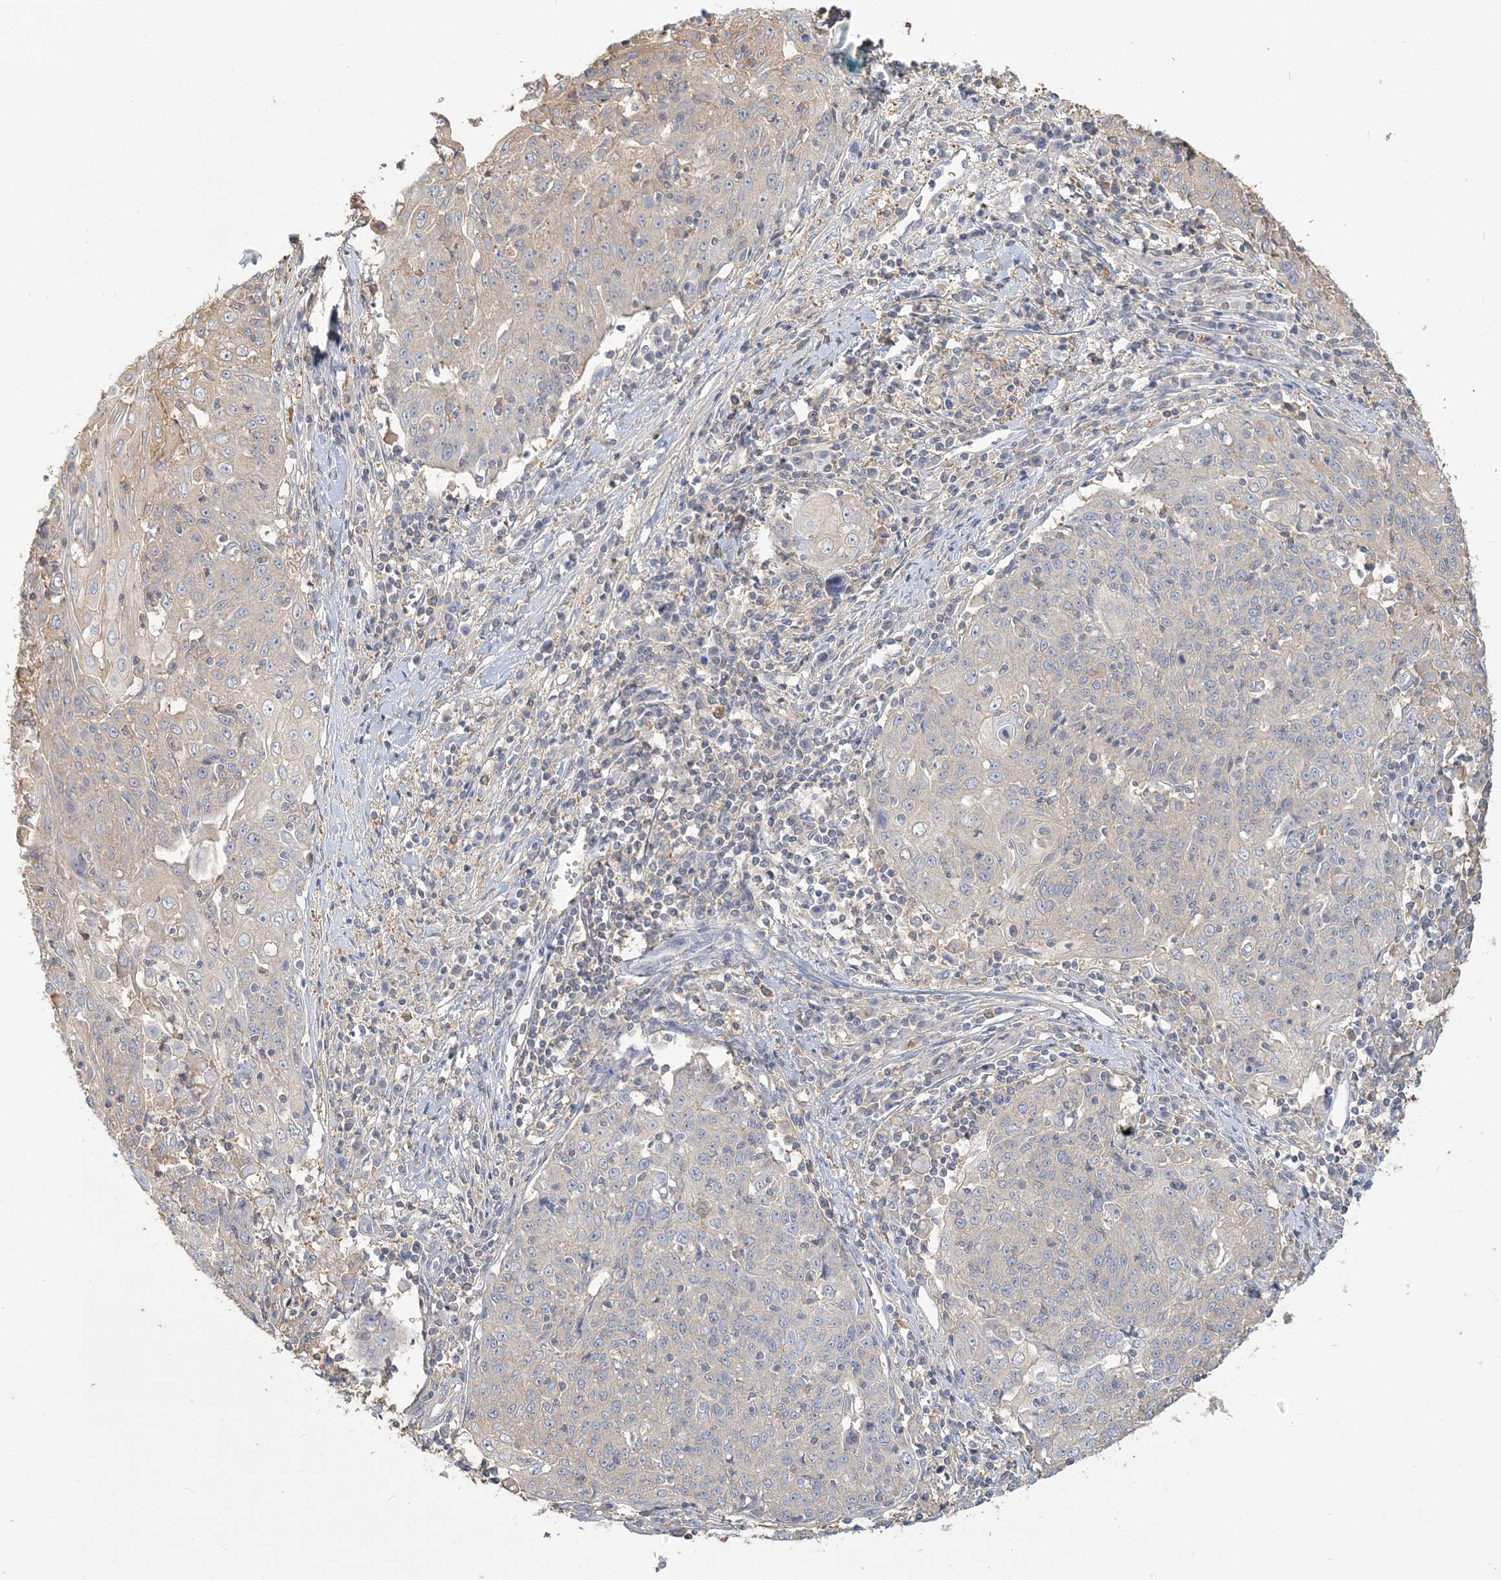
{"staining": {"intensity": "negative", "quantity": "none", "location": "none"}, "tissue": "cervical cancer", "cell_type": "Tumor cells", "image_type": "cancer", "snomed": [{"axis": "morphology", "description": "Squamous cell carcinoma, NOS"}, {"axis": "topography", "description": "Cervix"}], "caption": "Tumor cells are negative for protein expression in human cervical cancer.", "gene": "ANKS1A", "patient": {"sex": "female", "age": 48}}